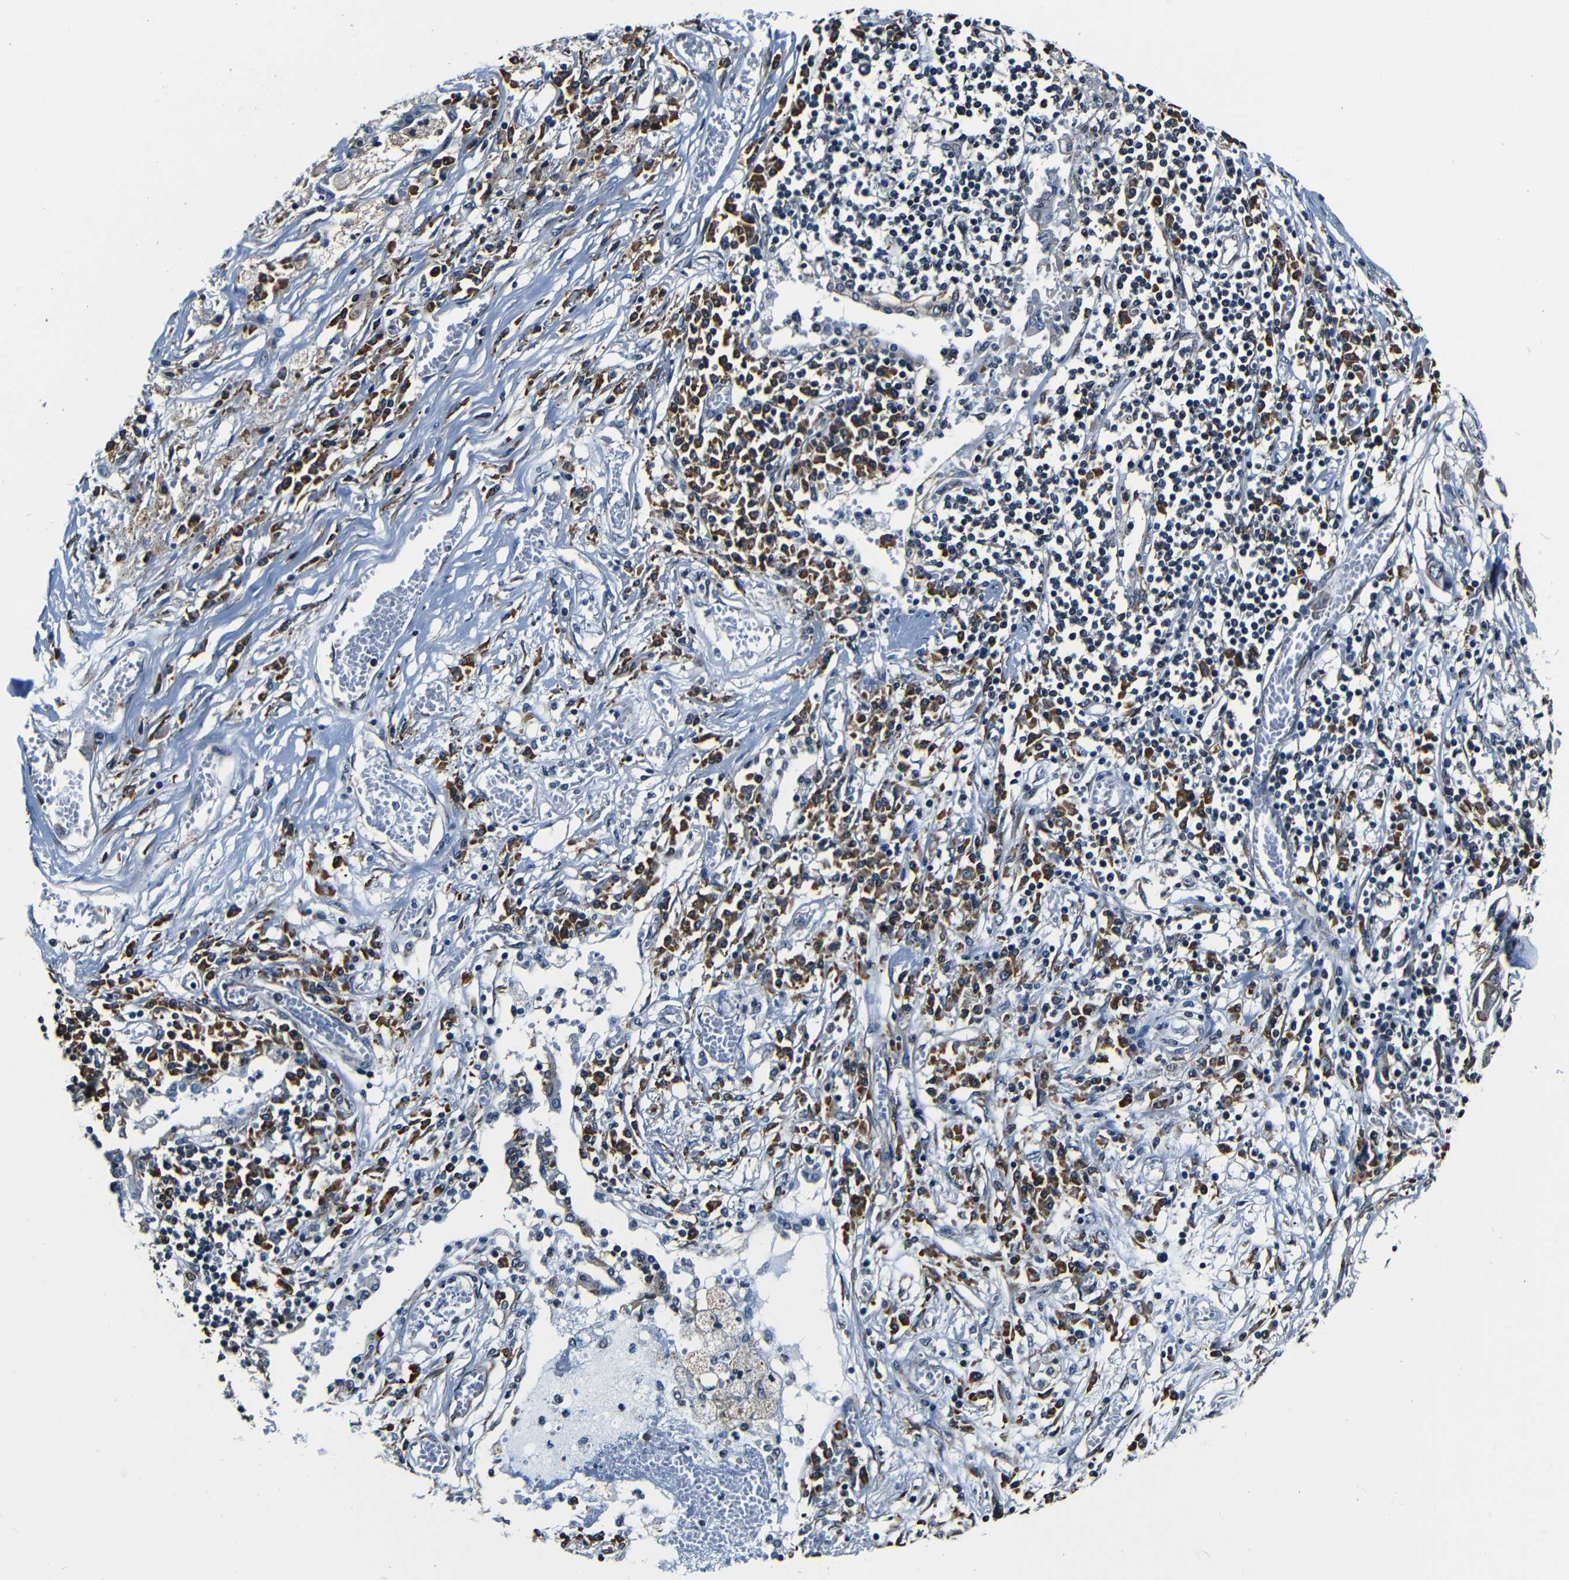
{"staining": {"intensity": "negative", "quantity": "none", "location": "none"}, "tissue": "lung cancer", "cell_type": "Tumor cells", "image_type": "cancer", "snomed": [{"axis": "morphology", "description": "Squamous cell carcinoma, NOS"}, {"axis": "topography", "description": "Lung"}], "caption": "Histopathology image shows no significant protein positivity in tumor cells of lung squamous cell carcinoma.", "gene": "NCBP3", "patient": {"sex": "male", "age": 71}}